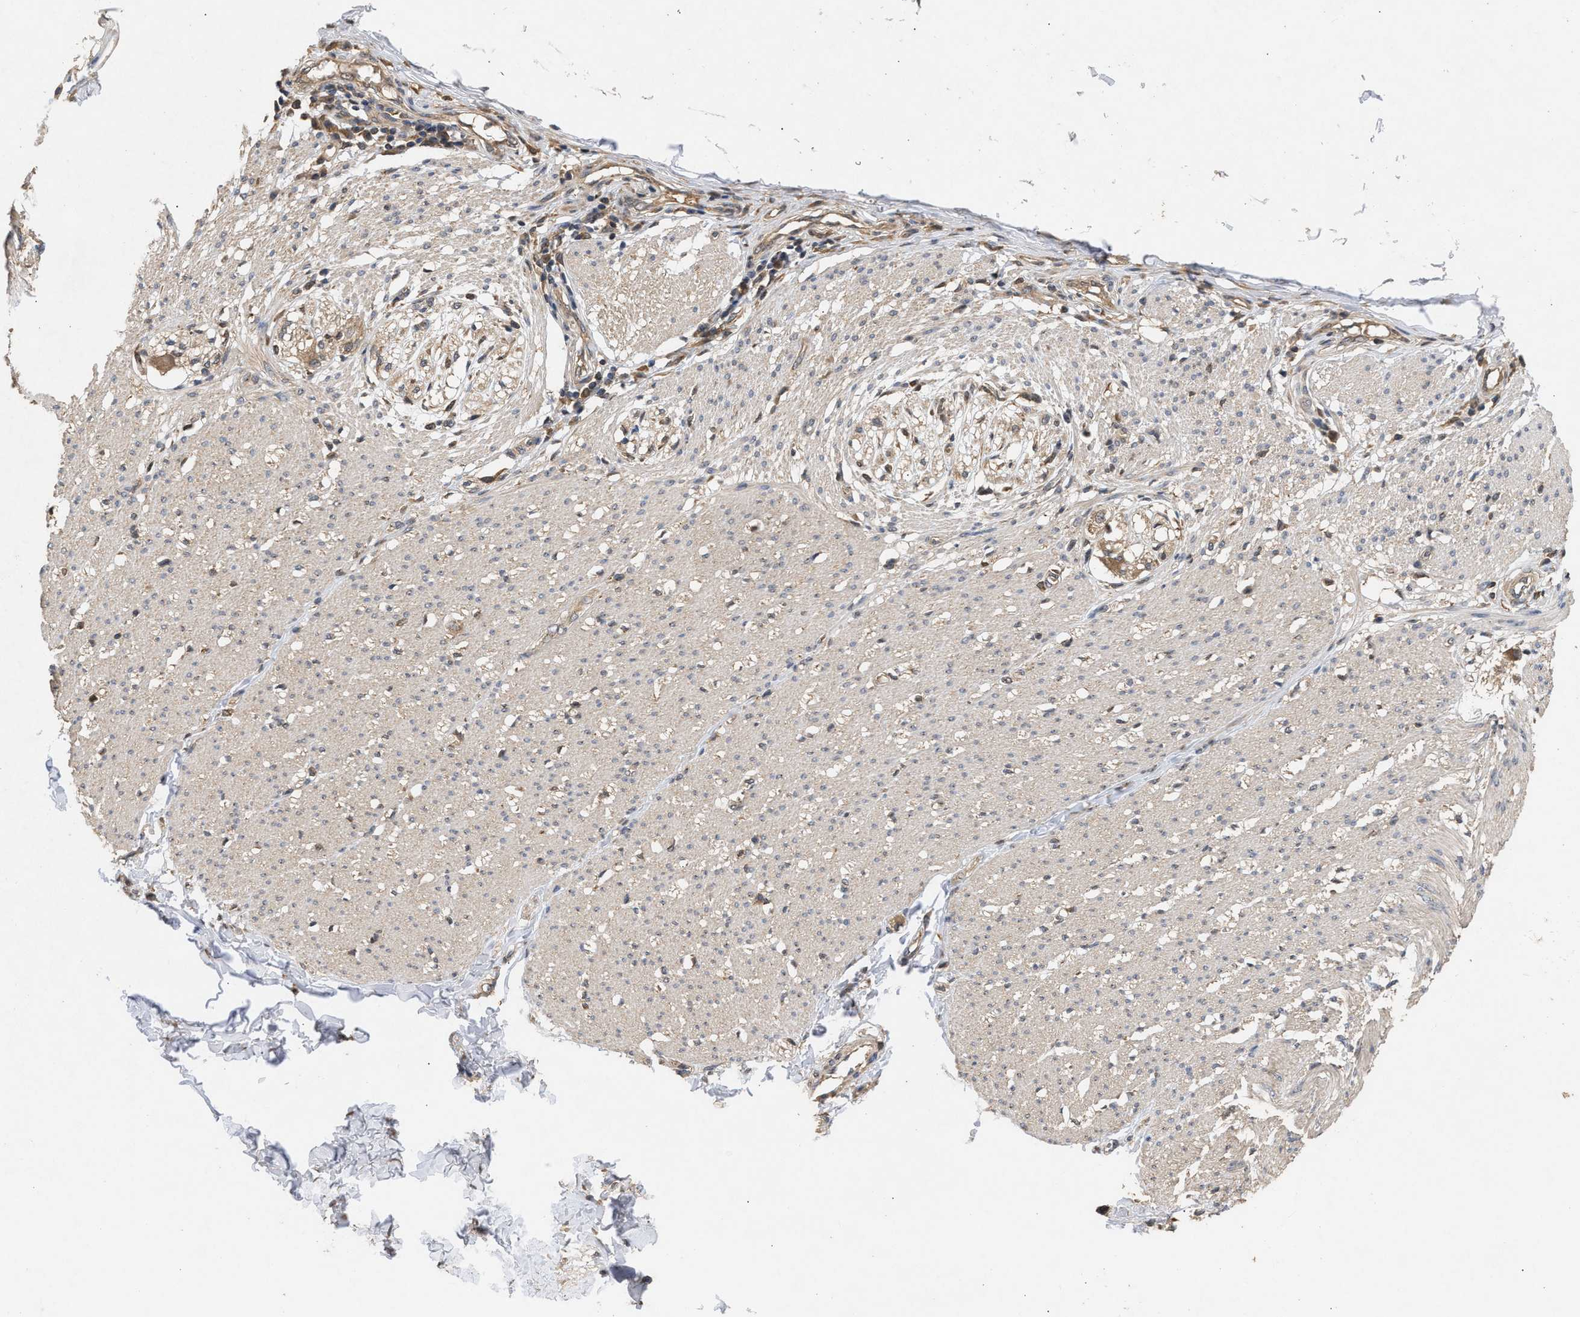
{"staining": {"intensity": "weak", "quantity": "25%-75%", "location": "cytoplasmic/membranous"}, "tissue": "smooth muscle", "cell_type": "Smooth muscle cells", "image_type": "normal", "snomed": [{"axis": "morphology", "description": "Normal tissue, NOS"}, {"axis": "morphology", "description": "Adenocarcinoma, NOS"}, {"axis": "topography", "description": "Colon"}, {"axis": "topography", "description": "Peripheral nerve tissue"}], "caption": "Weak cytoplasmic/membranous protein staining is present in about 25%-75% of smooth muscle cells in smooth muscle.", "gene": "FITM1", "patient": {"sex": "male", "age": 14}}